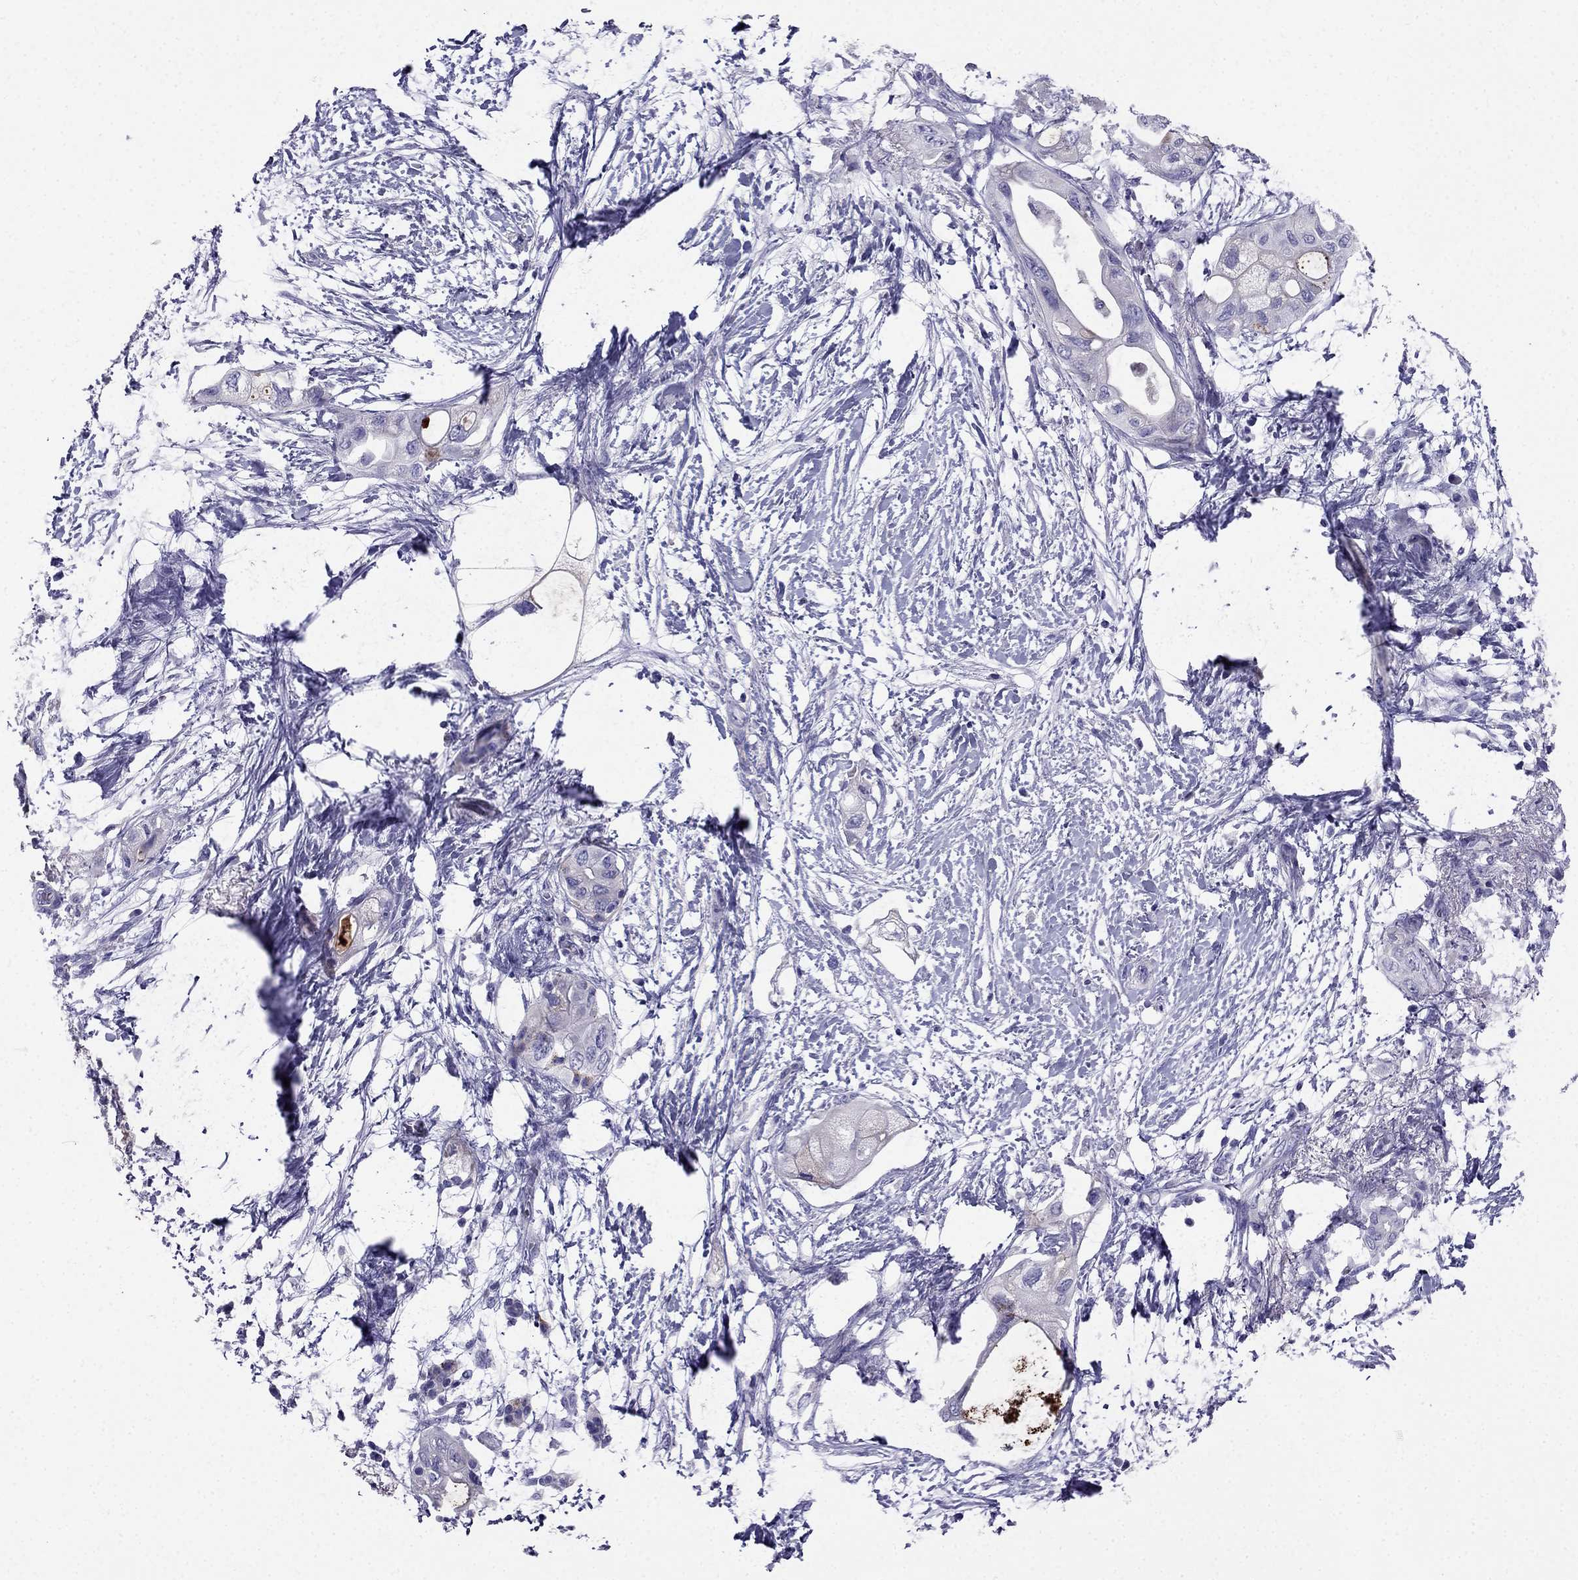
{"staining": {"intensity": "negative", "quantity": "none", "location": "none"}, "tissue": "pancreatic cancer", "cell_type": "Tumor cells", "image_type": "cancer", "snomed": [{"axis": "morphology", "description": "Adenocarcinoma, NOS"}, {"axis": "topography", "description": "Pancreas"}], "caption": "High power microscopy histopathology image of an IHC image of pancreatic cancer, revealing no significant expression in tumor cells.", "gene": "PTH", "patient": {"sex": "female", "age": 72}}